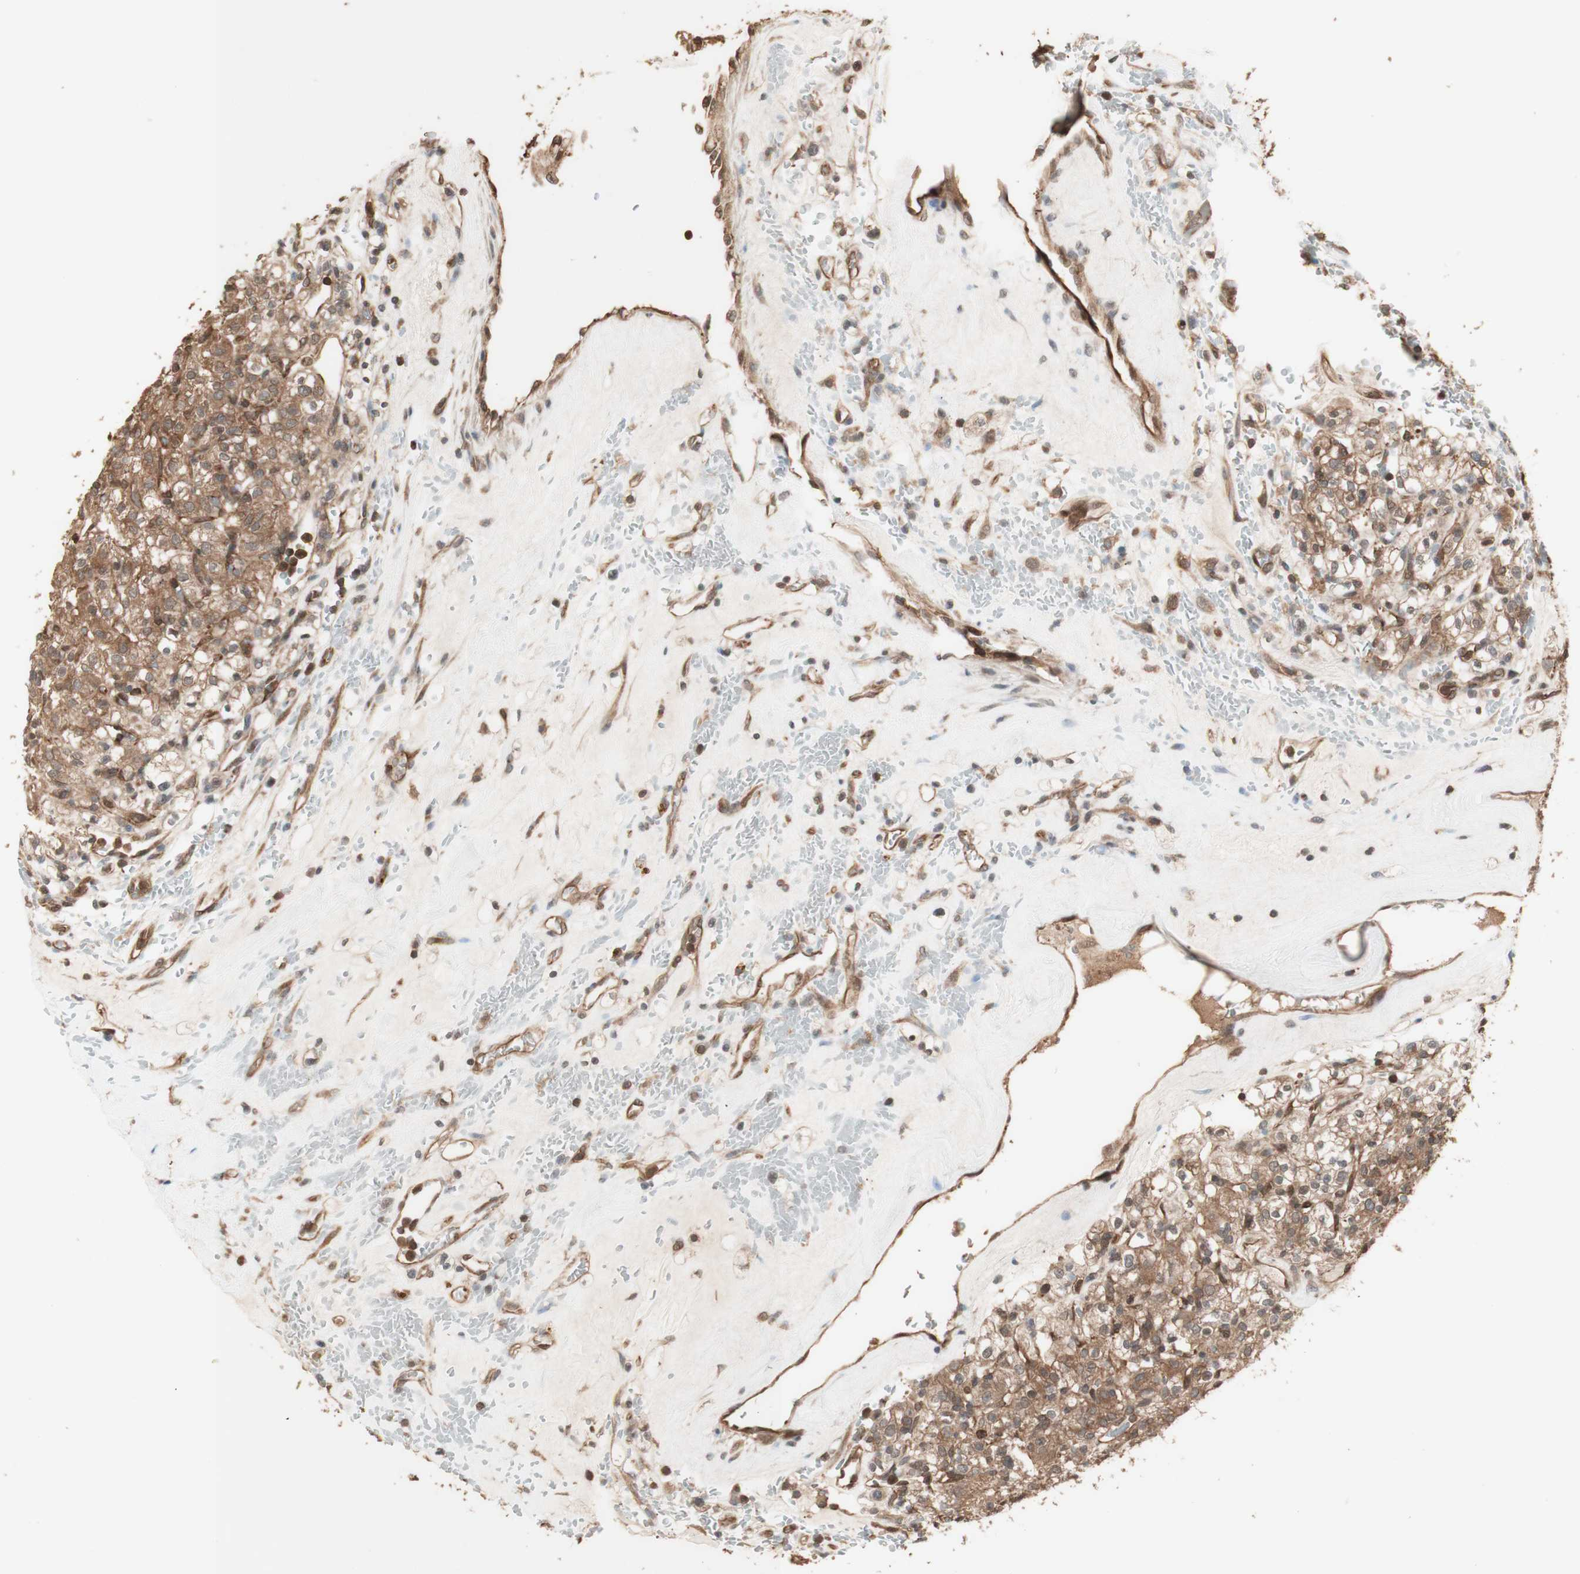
{"staining": {"intensity": "moderate", "quantity": ">75%", "location": "cytoplasmic/membranous"}, "tissue": "renal cancer", "cell_type": "Tumor cells", "image_type": "cancer", "snomed": [{"axis": "morphology", "description": "Normal tissue, NOS"}, {"axis": "morphology", "description": "Adenocarcinoma, NOS"}, {"axis": "topography", "description": "Kidney"}], "caption": "Immunohistochemical staining of adenocarcinoma (renal) reveals medium levels of moderate cytoplasmic/membranous expression in approximately >75% of tumor cells. (DAB (3,3'-diaminobenzidine) IHC with brightfield microscopy, high magnification).", "gene": "YWHAB", "patient": {"sex": "female", "age": 72}}